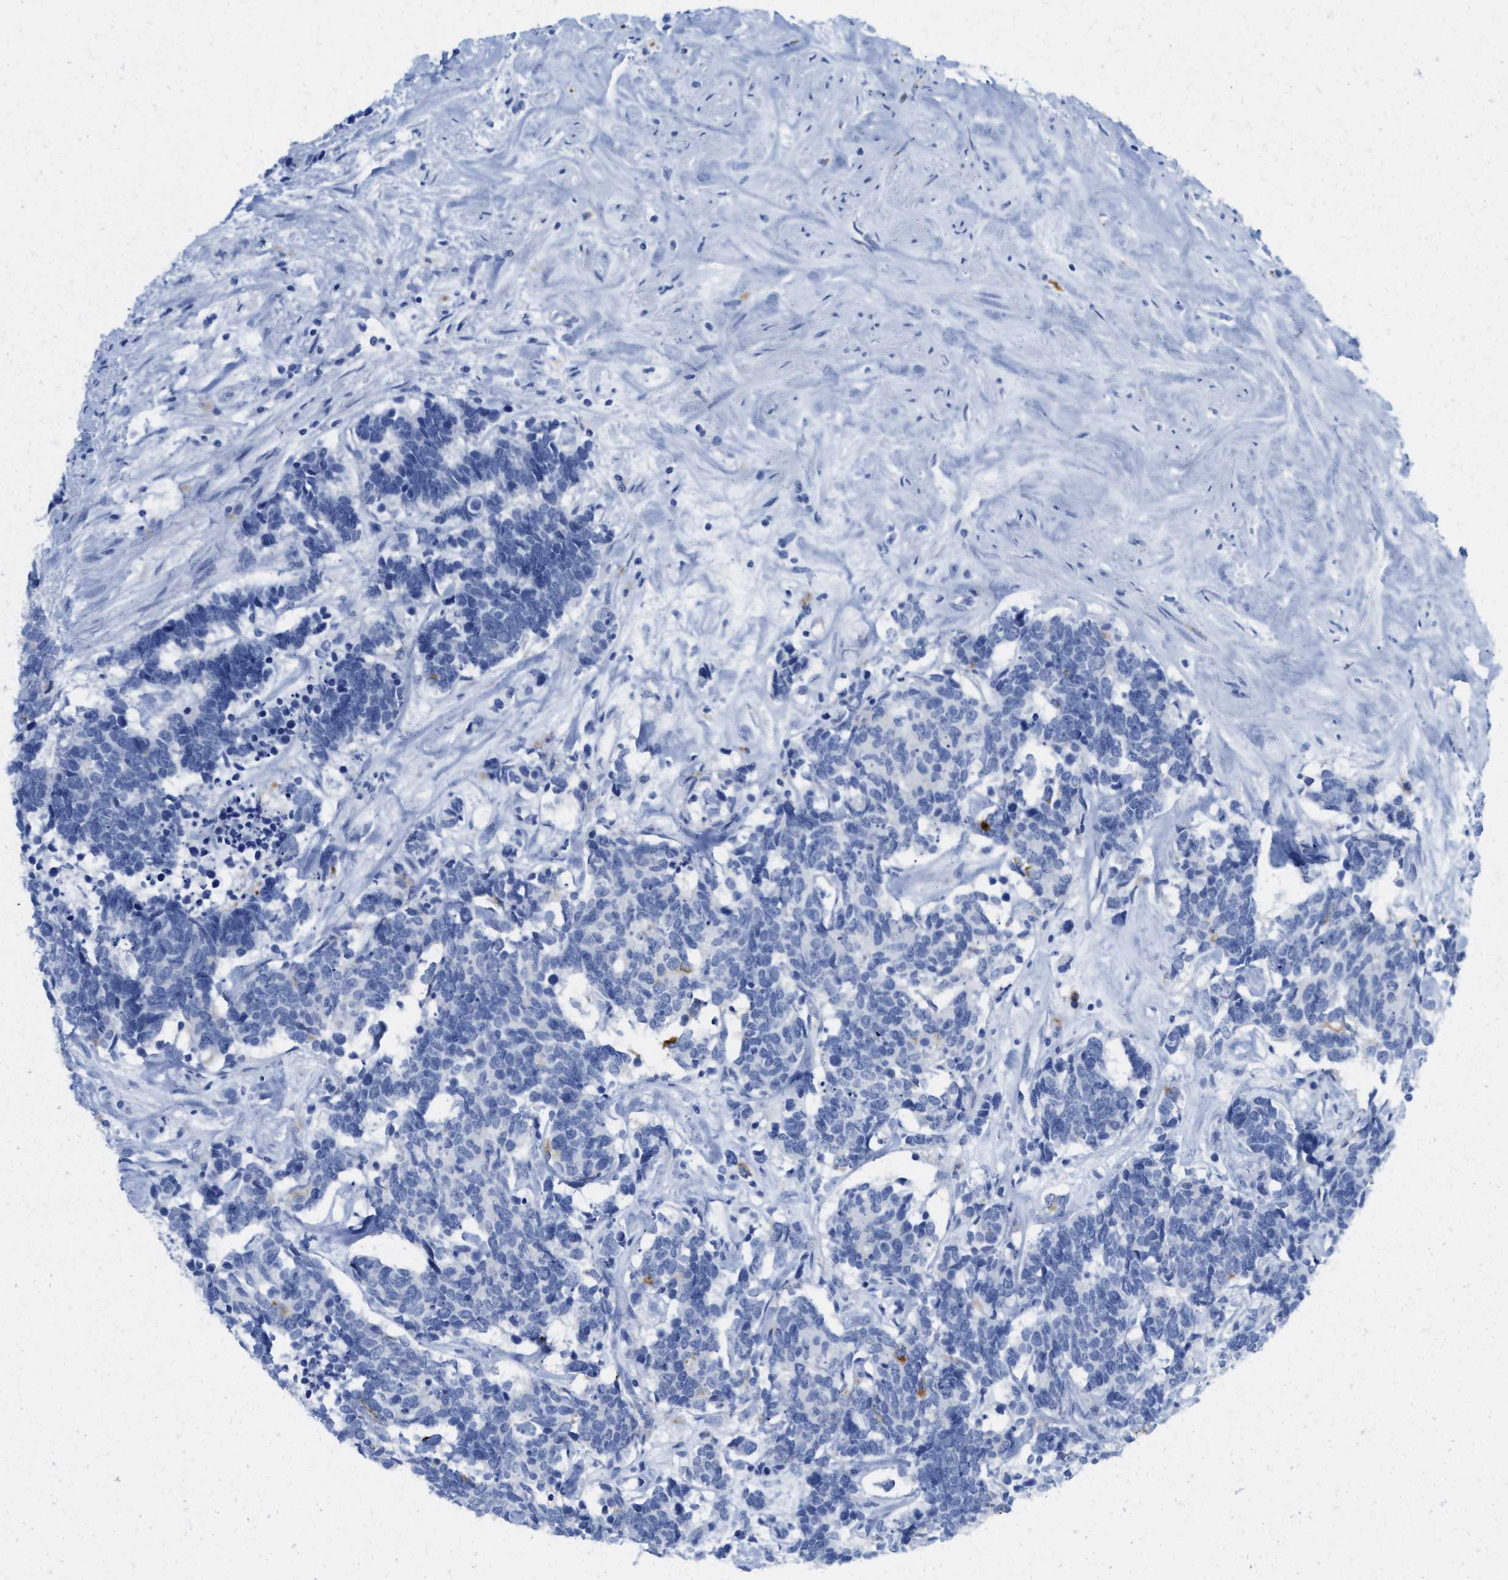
{"staining": {"intensity": "negative", "quantity": "none", "location": "none"}, "tissue": "carcinoid", "cell_type": "Tumor cells", "image_type": "cancer", "snomed": [{"axis": "morphology", "description": "Carcinoma, NOS"}, {"axis": "morphology", "description": "Carcinoid, malignant, NOS"}, {"axis": "topography", "description": "Urinary bladder"}], "caption": "Histopathology image shows no significant protein staining in tumor cells of carcinoma.", "gene": "WDR4", "patient": {"sex": "male", "age": 57}}